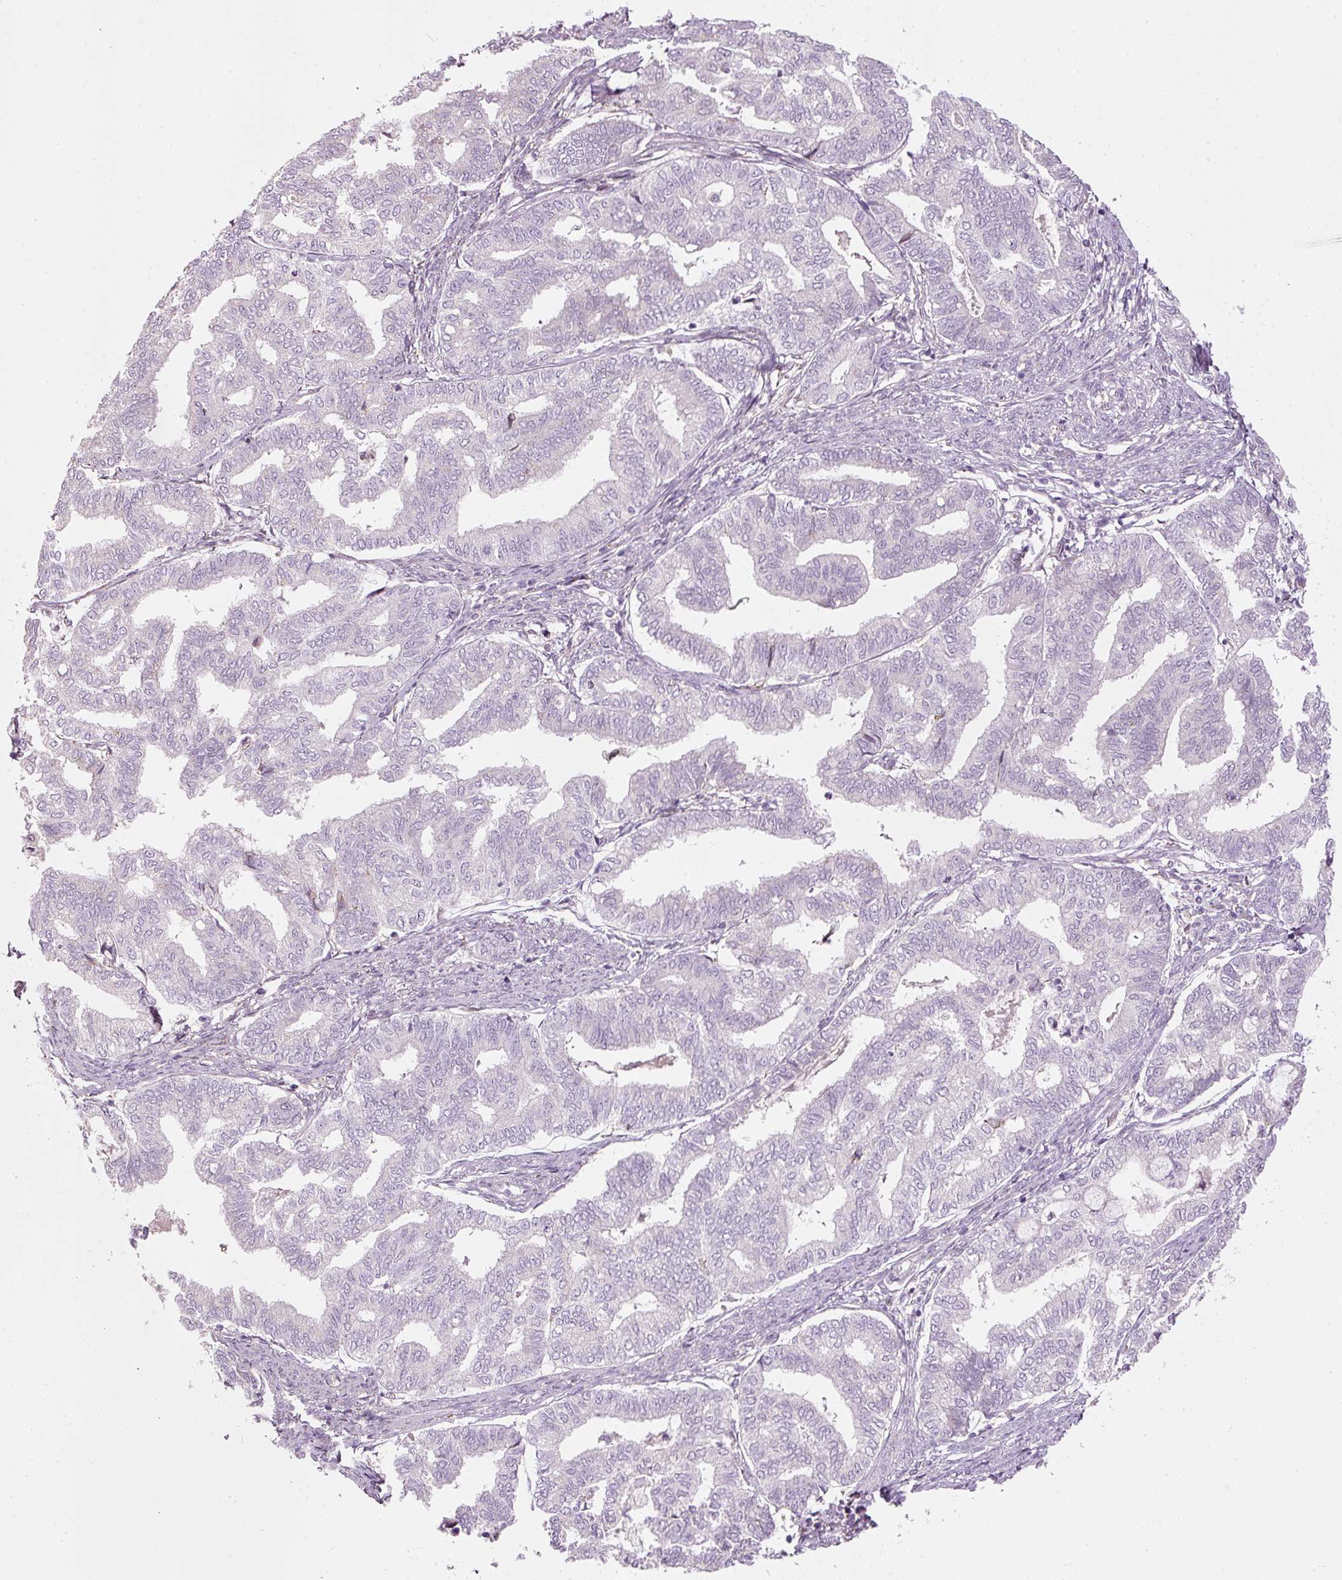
{"staining": {"intensity": "negative", "quantity": "none", "location": "none"}, "tissue": "endometrial cancer", "cell_type": "Tumor cells", "image_type": "cancer", "snomed": [{"axis": "morphology", "description": "Adenocarcinoma, NOS"}, {"axis": "topography", "description": "Endometrium"}], "caption": "A micrograph of human adenocarcinoma (endometrial) is negative for staining in tumor cells.", "gene": "RNF39", "patient": {"sex": "female", "age": 79}}